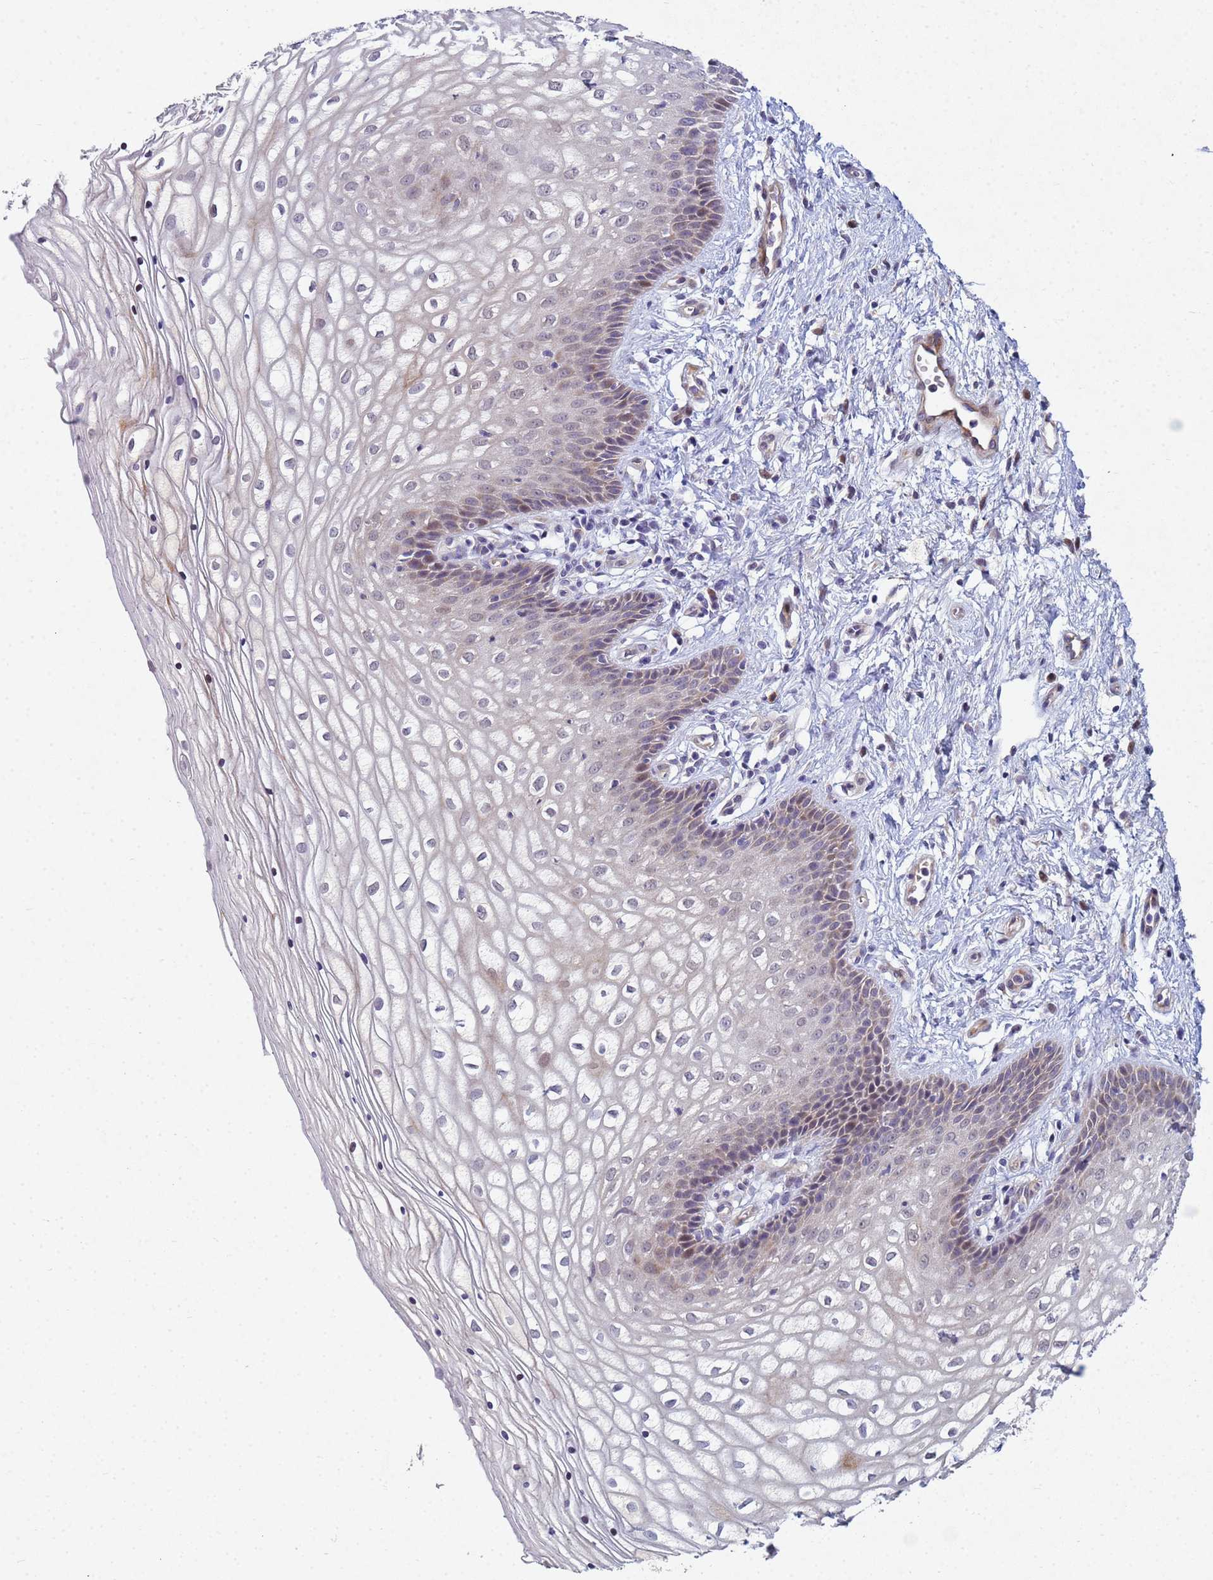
{"staining": {"intensity": "moderate", "quantity": "<25%", "location": "cytoplasmic/membranous"}, "tissue": "vagina", "cell_type": "Squamous epithelial cells", "image_type": "normal", "snomed": [{"axis": "morphology", "description": "Normal tissue, NOS"}, {"axis": "topography", "description": "Vagina"}], "caption": "Immunohistochemical staining of unremarkable human vagina exhibits low levels of moderate cytoplasmic/membranous positivity in approximately <25% of squamous epithelial cells. (DAB (3,3'-diaminobenzidine) = brown stain, brightfield microscopy at high magnification).", "gene": "TNPO2", "patient": {"sex": "female", "age": 34}}